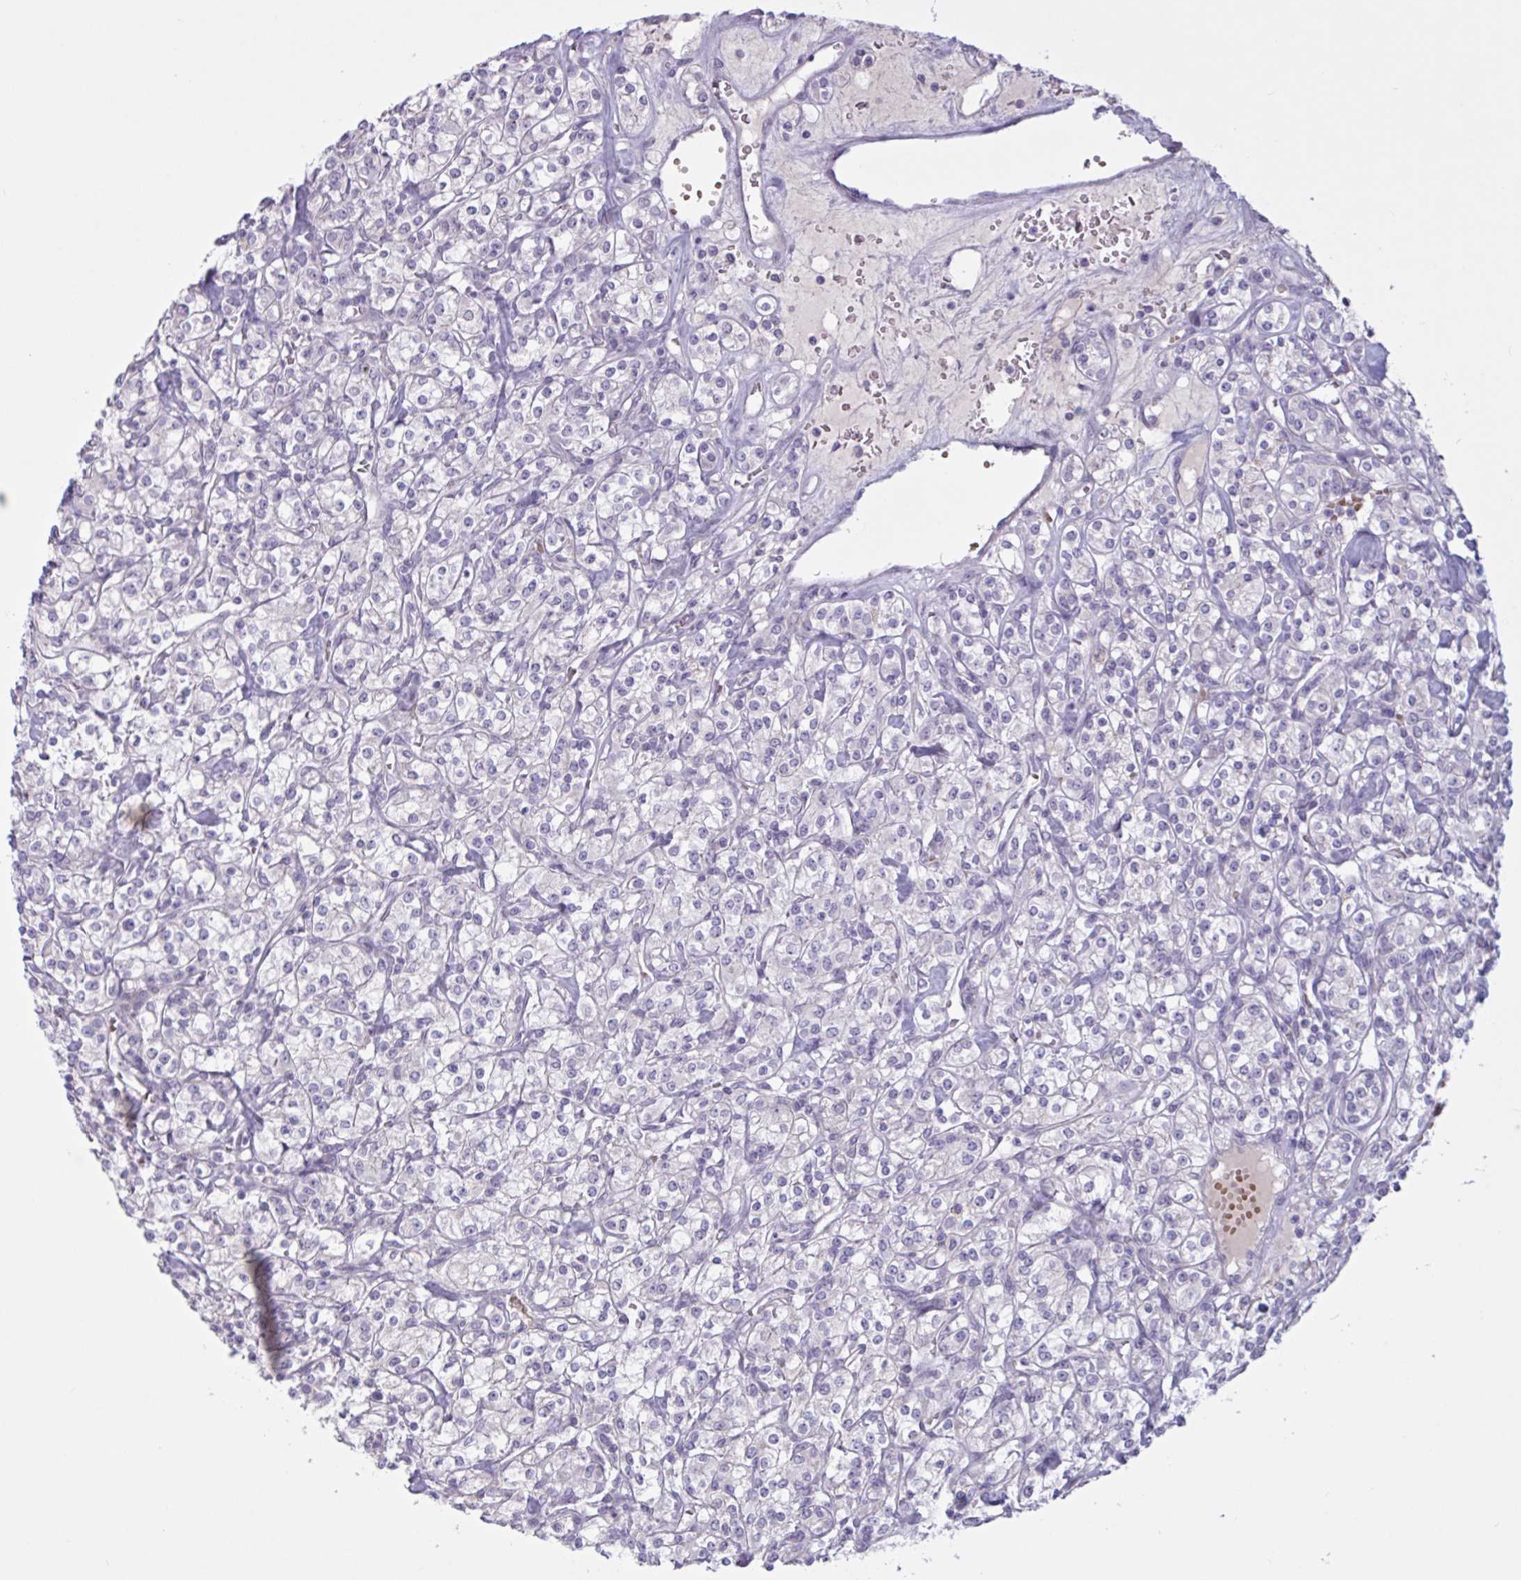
{"staining": {"intensity": "negative", "quantity": "none", "location": "none"}, "tissue": "renal cancer", "cell_type": "Tumor cells", "image_type": "cancer", "snomed": [{"axis": "morphology", "description": "Adenocarcinoma, NOS"}, {"axis": "topography", "description": "Kidney"}], "caption": "High magnification brightfield microscopy of renal cancer stained with DAB (3,3'-diaminobenzidine) (brown) and counterstained with hematoxylin (blue): tumor cells show no significant staining. The staining was performed using DAB (3,3'-diaminobenzidine) to visualize the protein expression in brown, while the nuclei were stained in blue with hematoxylin (Magnification: 20x).", "gene": "RFPL4B", "patient": {"sex": "male", "age": 77}}